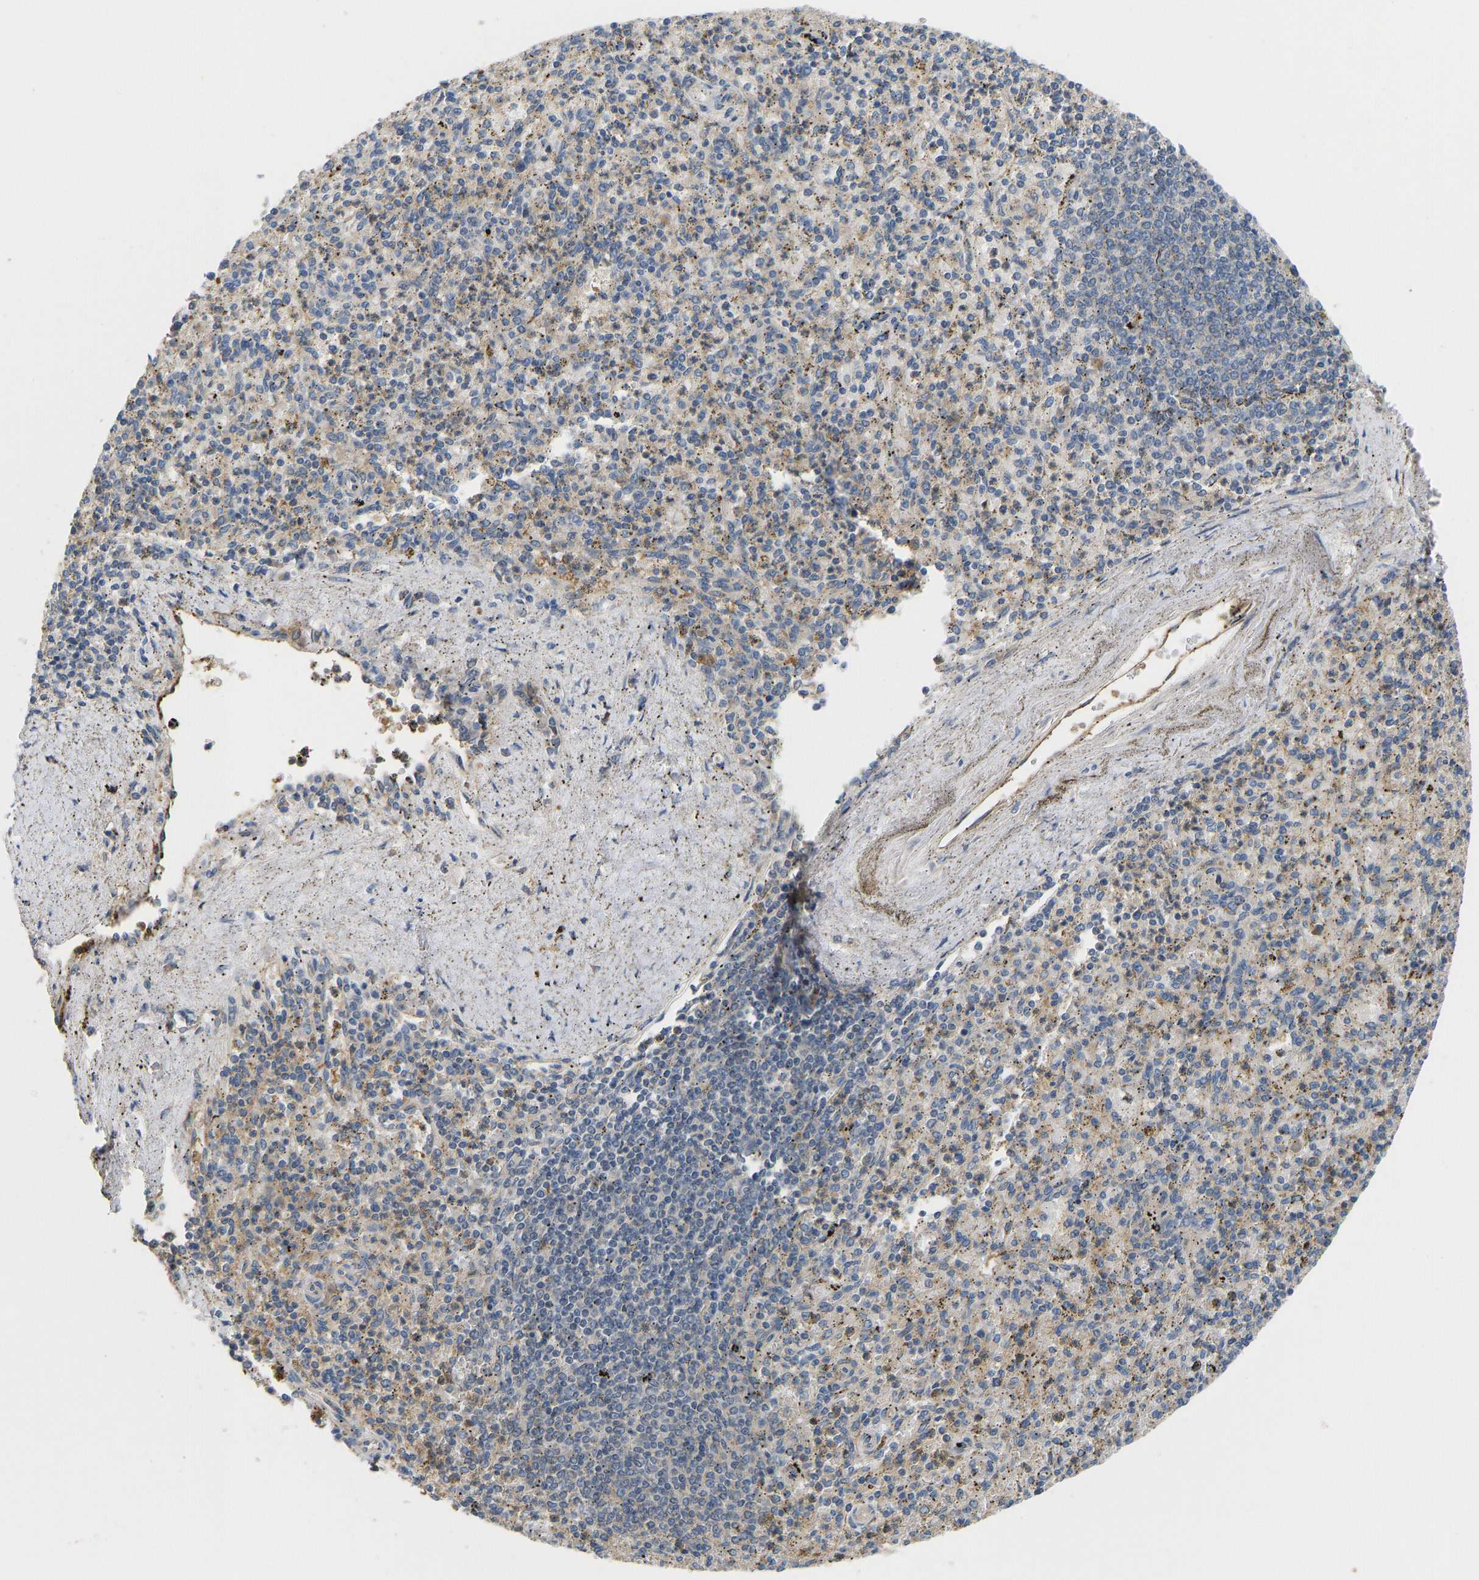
{"staining": {"intensity": "moderate", "quantity": "<25%", "location": "cytoplasmic/membranous"}, "tissue": "spleen", "cell_type": "Cells in red pulp", "image_type": "normal", "snomed": [{"axis": "morphology", "description": "Normal tissue, NOS"}, {"axis": "topography", "description": "Spleen"}], "caption": "Cells in red pulp show moderate cytoplasmic/membranous expression in about <25% of cells in benign spleen.", "gene": "VCPKMT", "patient": {"sex": "male", "age": 72}}